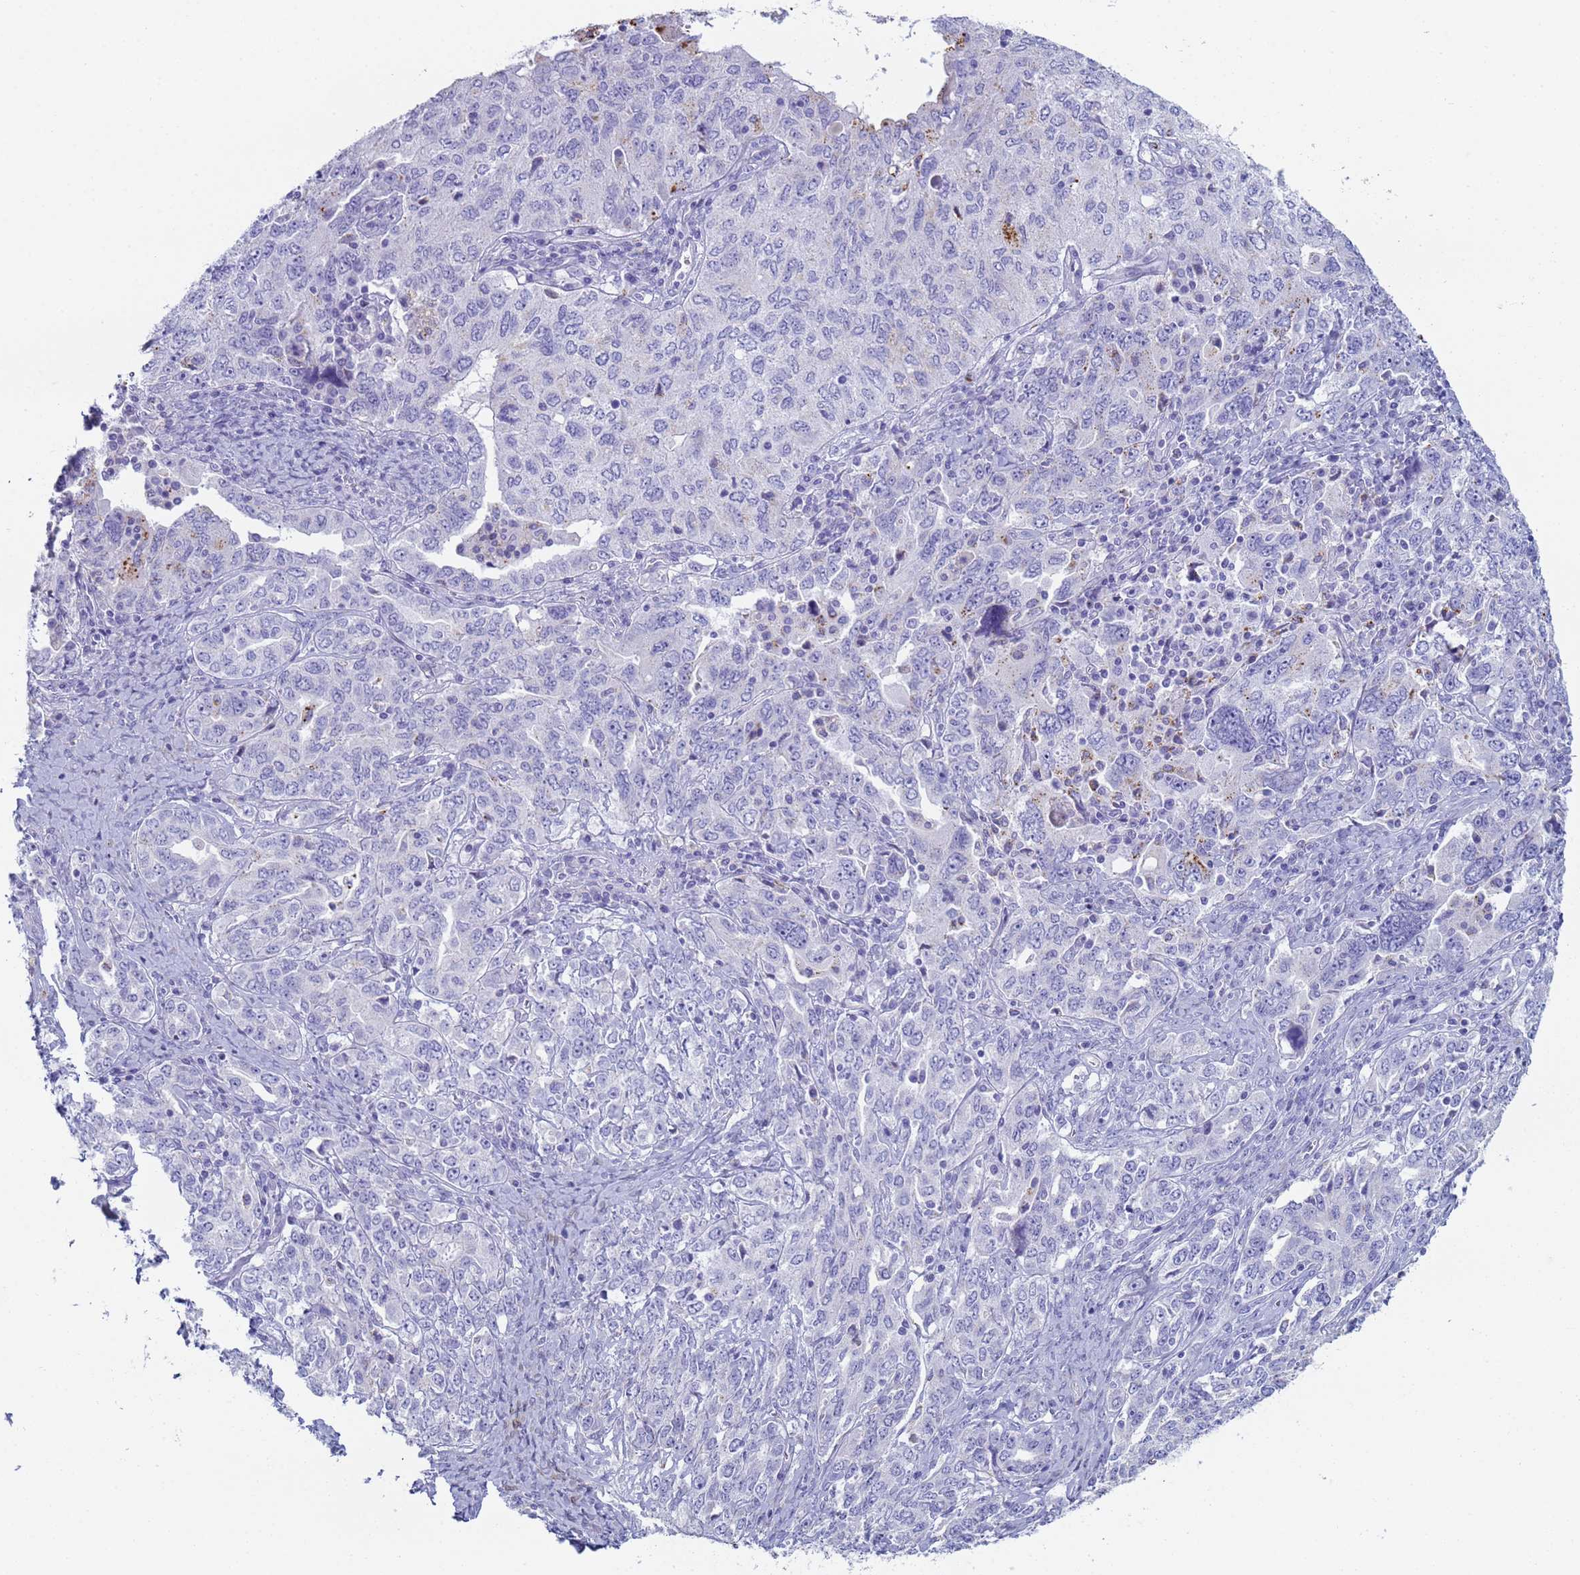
{"staining": {"intensity": "negative", "quantity": "none", "location": "none"}, "tissue": "ovarian cancer", "cell_type": "Tumor cells", "image_type": "cancer", "snomed": [{"axis": "morphology", "description": "Carcinoma, endometroid"}, {"axis": "topography", "description": "Ovary"}], "caption": "IHC histopathology image of neoplastic tissue: endometroid carcinoma (ovarian) stained with DAB (3,3'-diaminobenzidine) reveals no significant protein expression in tumor cells. The staining was performed using DAB to visualize the protein expression in brown, while the nuclei were stained in blue with hematoxylin (Magnification: 20x).", "gene": "CR1", "patient": {"sex": "female", "age": 62}}